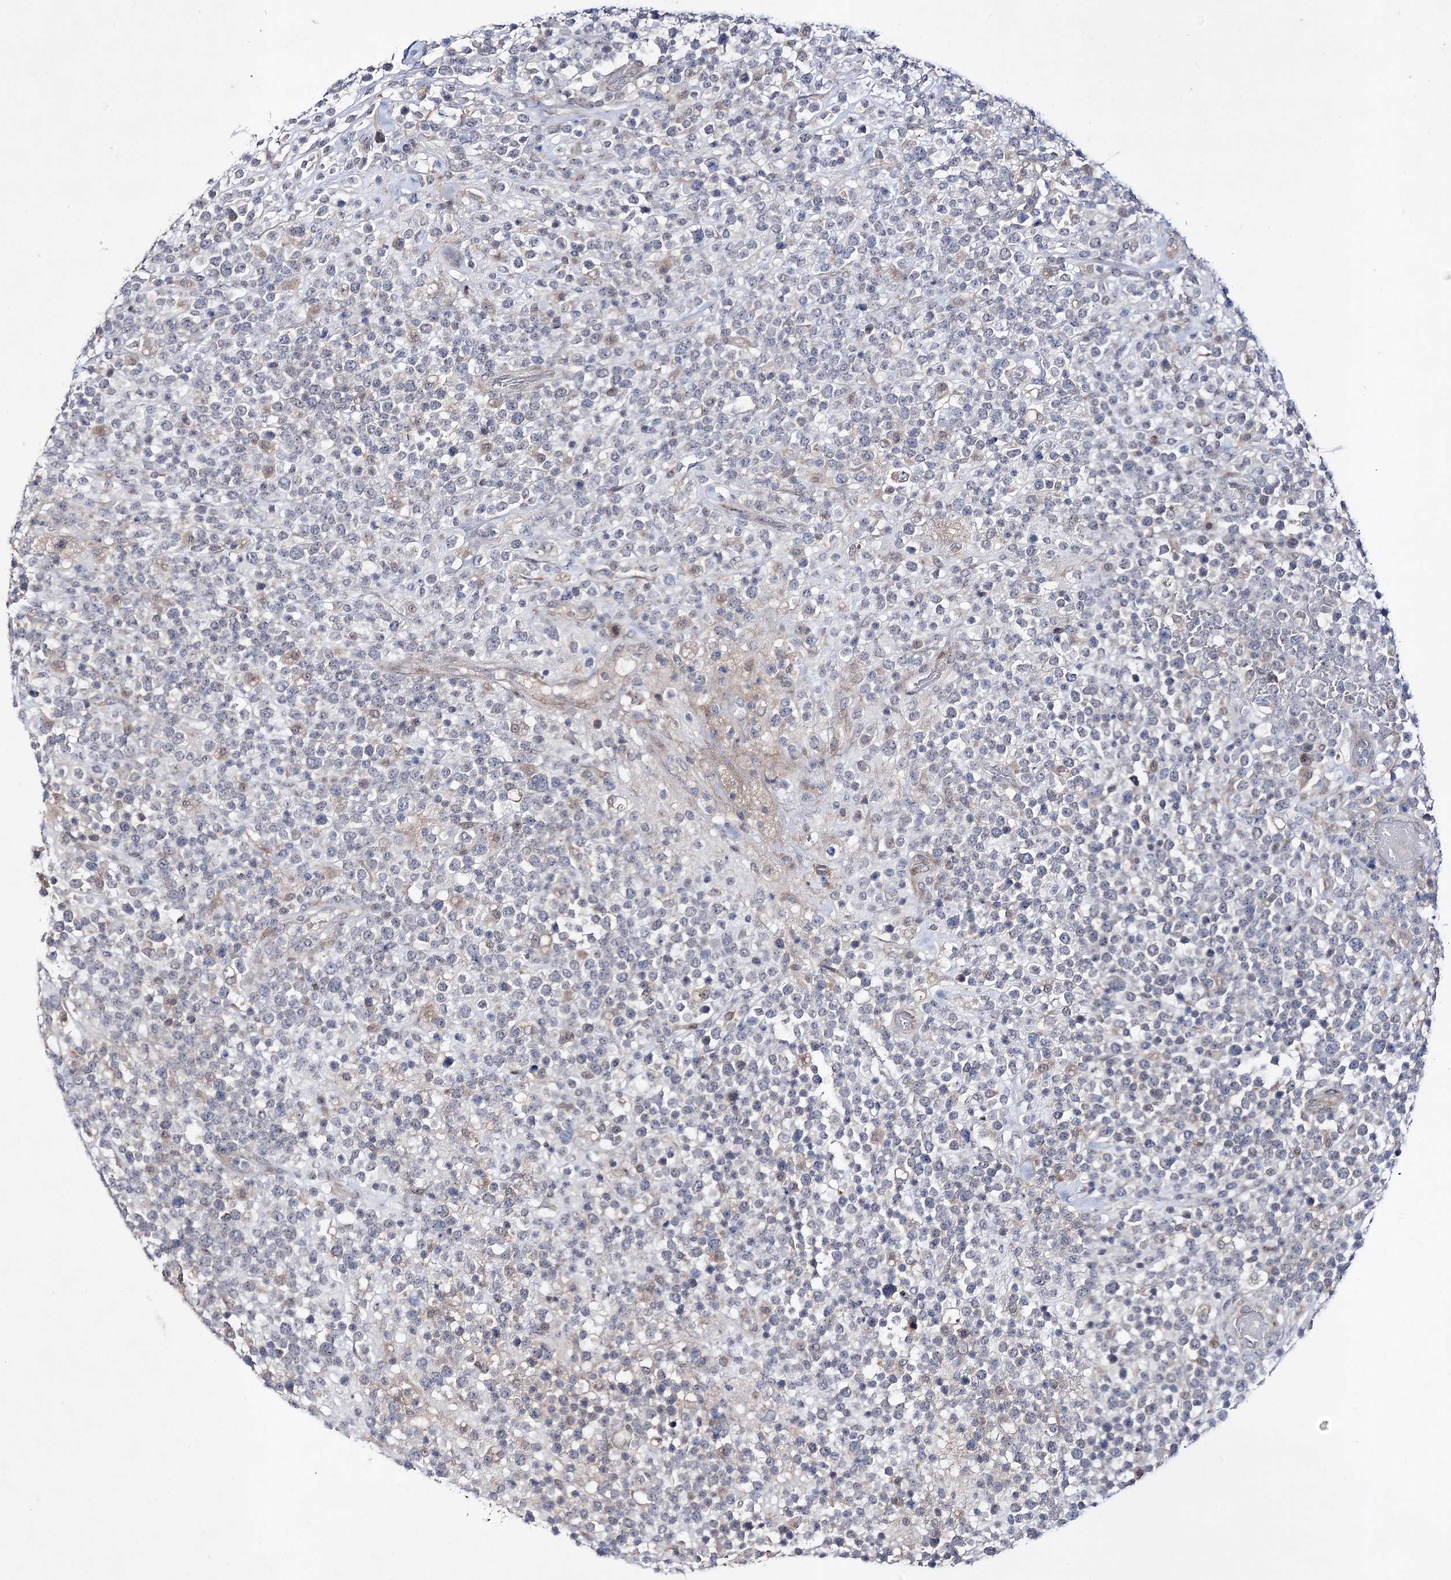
{"staining": {"intensity": "negative", "quantity": "none", "location": "none"}, "tissue": "lymphoma", "cell_type": "Tumor cells", "image_type": "cancer", "snomed": [{"axis": "morphology", "description": "Malignant lymphoma, non-Hodgkin's type, High grade"}, {"axis": "topography", "description": "Colon"}], "caption": "DAB immunohistochemical staining of human high-grade malignant lymphoma, non-Hodgkin's type demonstrates no significant expression in tumor cells. The staining is performed using DAB brown chromogen with nuclei counter-stained in using hematoxylin.", "gene": "ARHGAP32", "patient": {"sex": "female", "age": 53}}